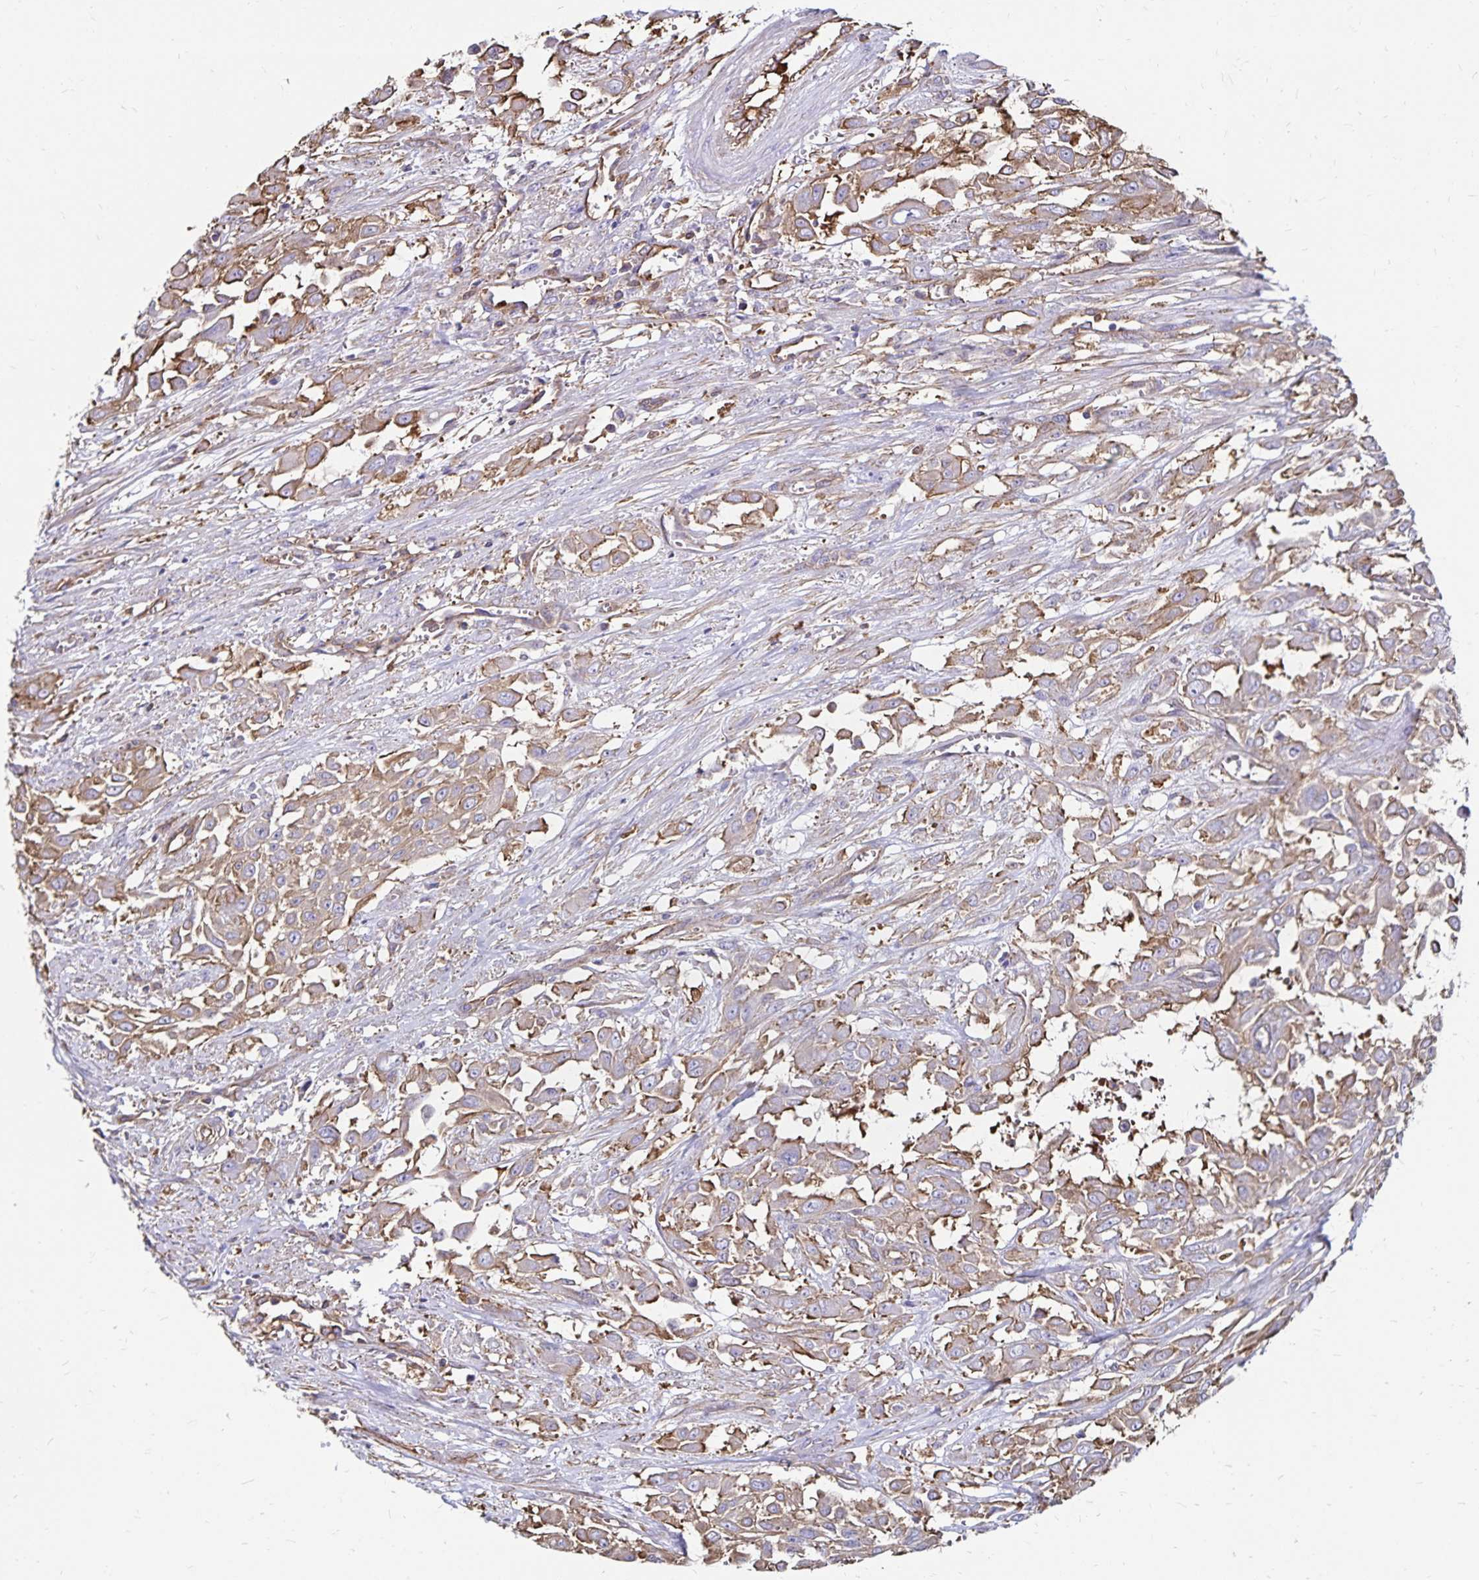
{"staining": {"intensity": "weak", "quantity": ">75%", "location": "cytoplasmic/membranous"}, "tissue": "urothelial cancer", "cell_type": "Tumor cells", "image_type": "cancer", "snomed": [{"axis": "morphology", "description": "Urothelial carcinoma, High grade"}, {"axis": "topography", "description": "Urinary bladder"}], "caption": "Immunohistochemical staining of urothelial cancer reveals weak cytoplasmic/membranous protein positivity in about >75% of tumor cells.", "gene": "RPRML", "patient": {"sex": "male", "age": 57}}